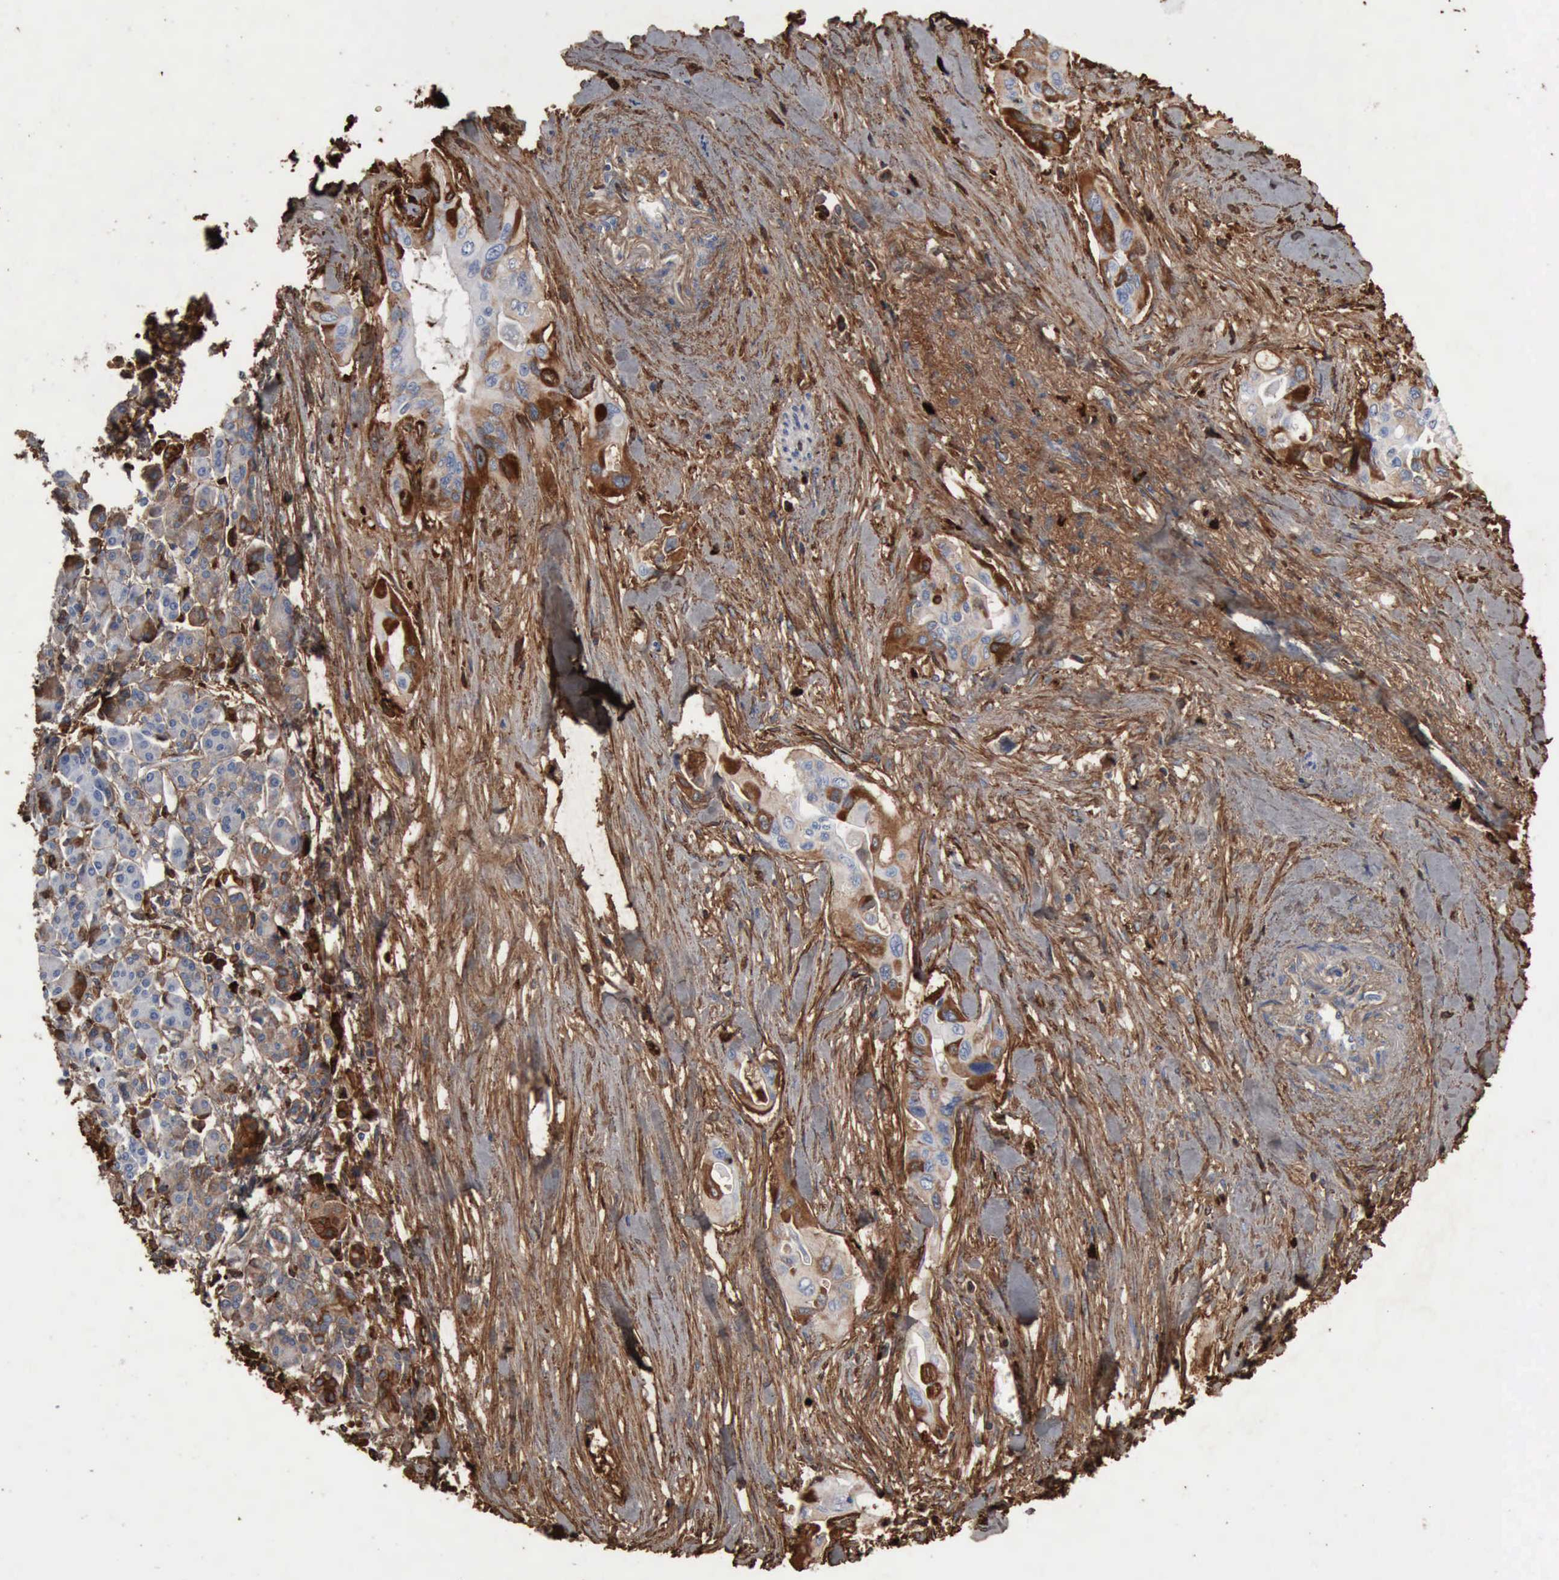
{"staining": {"intensity": "moderate", "quantity": "25%-75%", "location": "cytoplasmic/membranous"}, "tissue": "pancreatic cancer", "cell_type": "Tumor cells", "image_type": "cancer", "snomed": [{"axis": "morphology", "description": "Adenocarcinoma, NOS"}, {"axis": "topography", "description": "Pancreas"}], "caption": "Pancreatic cancer was stained to show a protein in brown. There is medium levels of moderate cytoplasmic/membranous expression in about 25%-75% of tumor cells.", "gene": "FN1", "patient": {"sex": "male", "age": 77}}